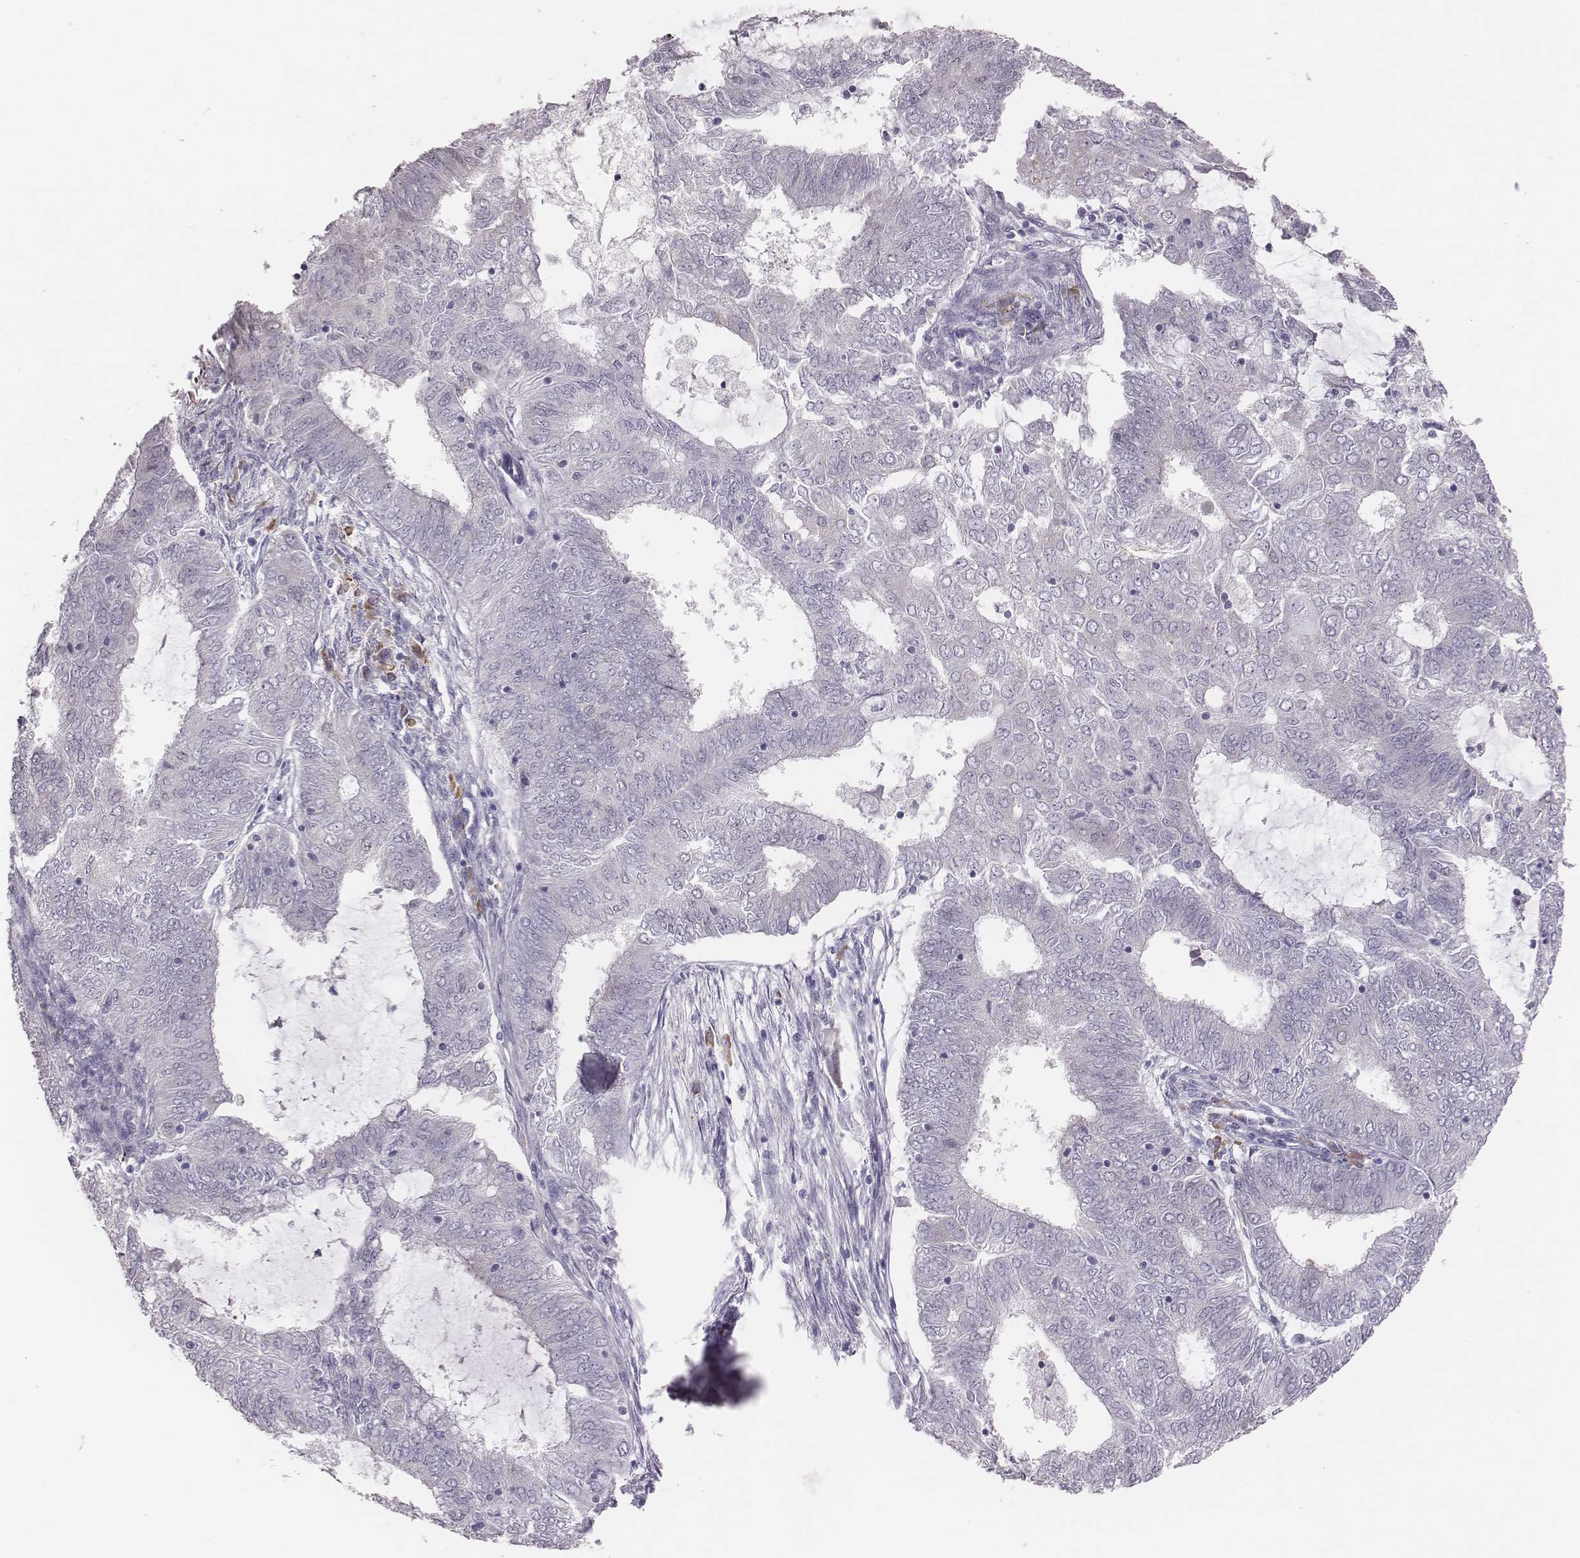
{"staining": {"intensity": "negative", "quantity": "none", "location": "none"}, "tissue": "endometrial cancer", "cell_type": "Tumor cells", "image_type": "cancer", "snomed": [{"axis": "morphology", "description": "Adenocarcinoma, NOS"}, {"axis": "topography", "description": "Endometrium"}], "caption": "This is an immunohistochemistry photomicrograph of human endometrial adenocarcinoma. There is no staining in tumor cells.", "gene": "PBK", "patient": {"sex": "female", "age": 62}}